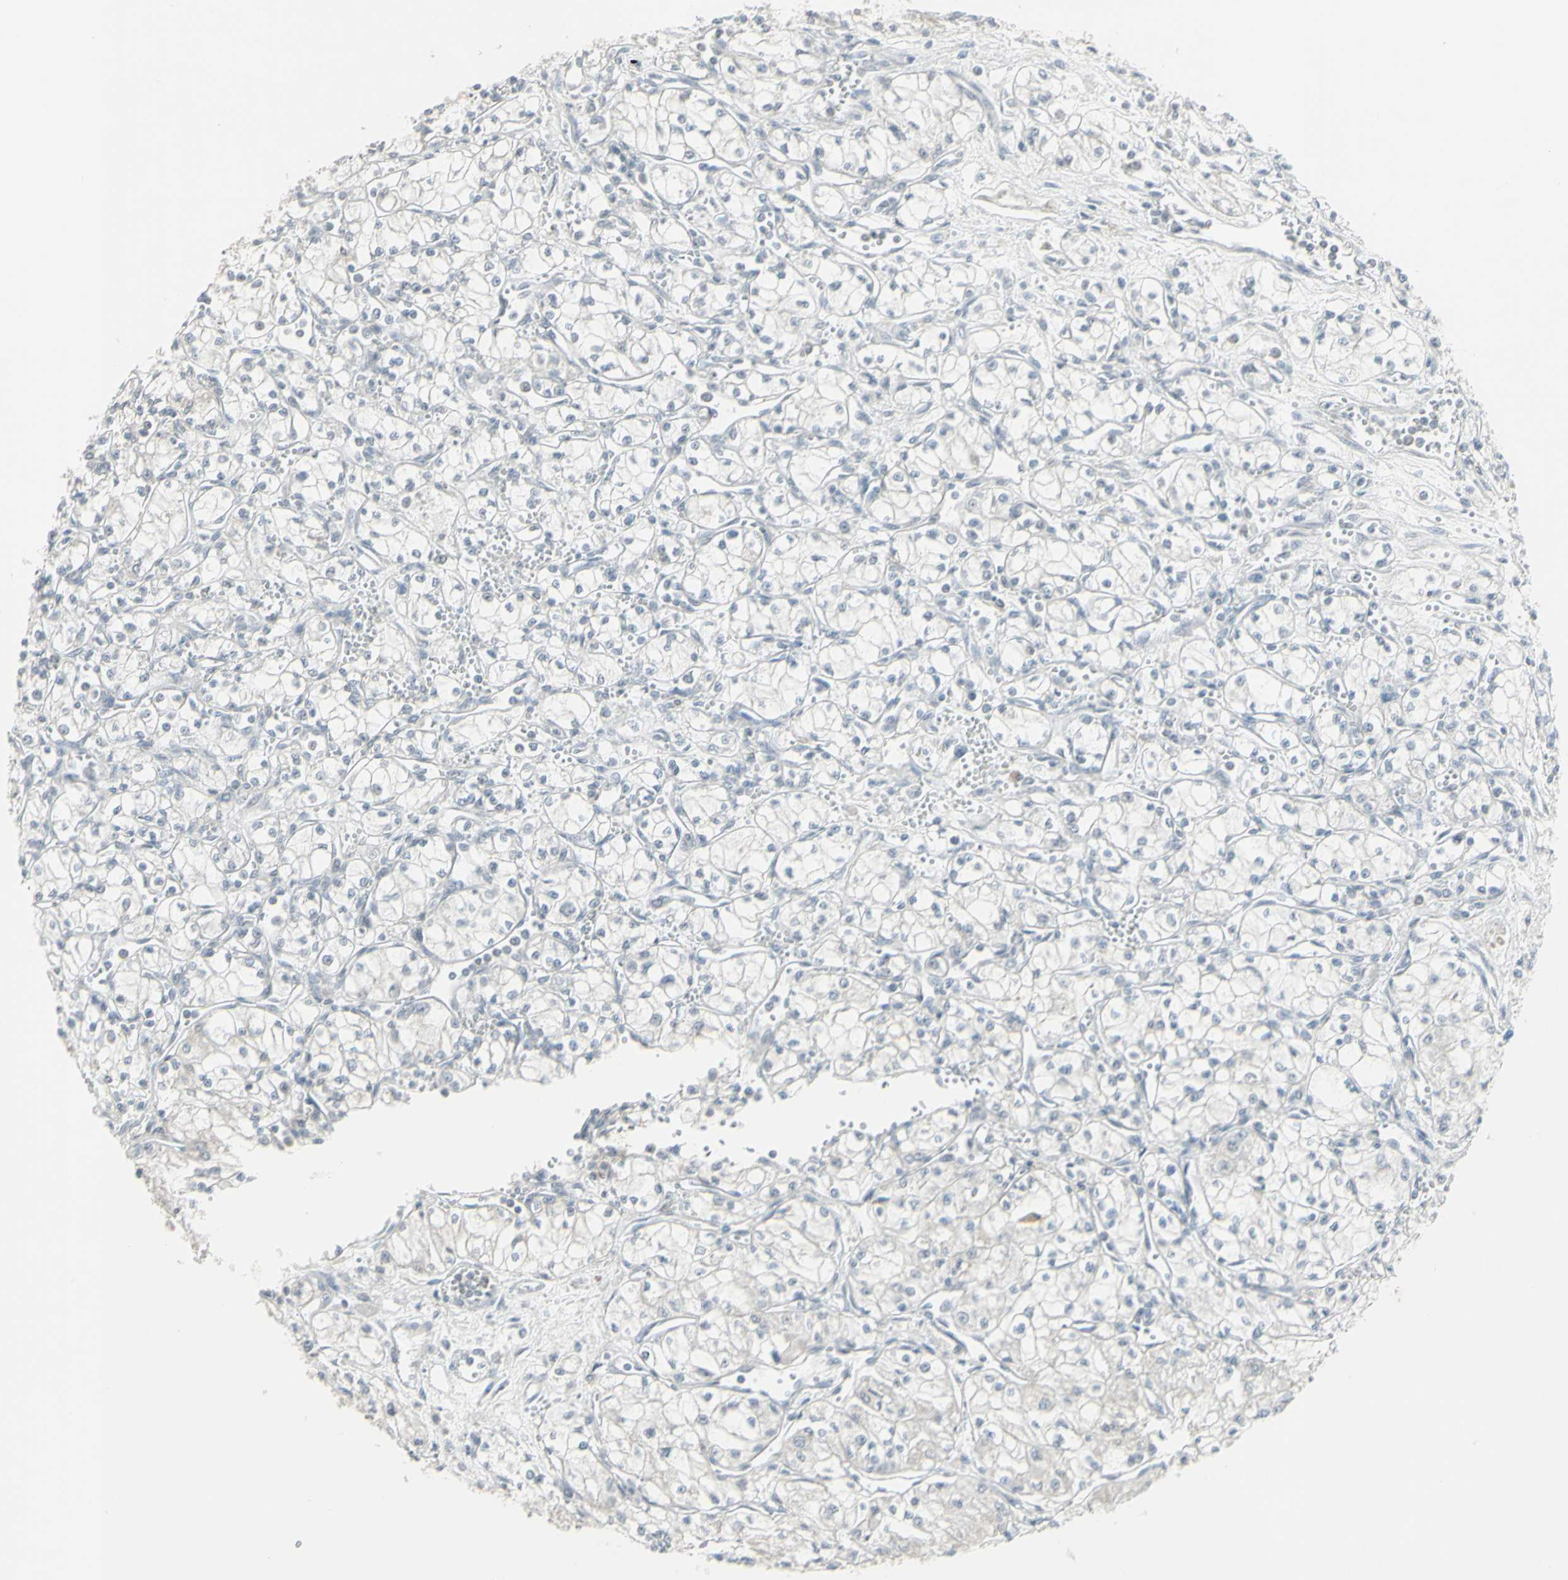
{"staining": {"intensity": "negative", "quantity": "none", "location": "none"}, "tissue": "renal cancer", "cell_type": "Tumor cells", "image_type": "cancer", "snomed": [{"axis": "morphology", "description": "Normal tissue, NOS"}, {"axis": "morphology", "description": "Adenocarcinoma, NOS"}, {"axis": "topography", "description": "Kidney"}], "caption": "Tumor cells are negative for brown protein staining in renal adenocarcinoma.", "gene": "SAMSN1", "patient": {"sex": "male", "age": 59}}